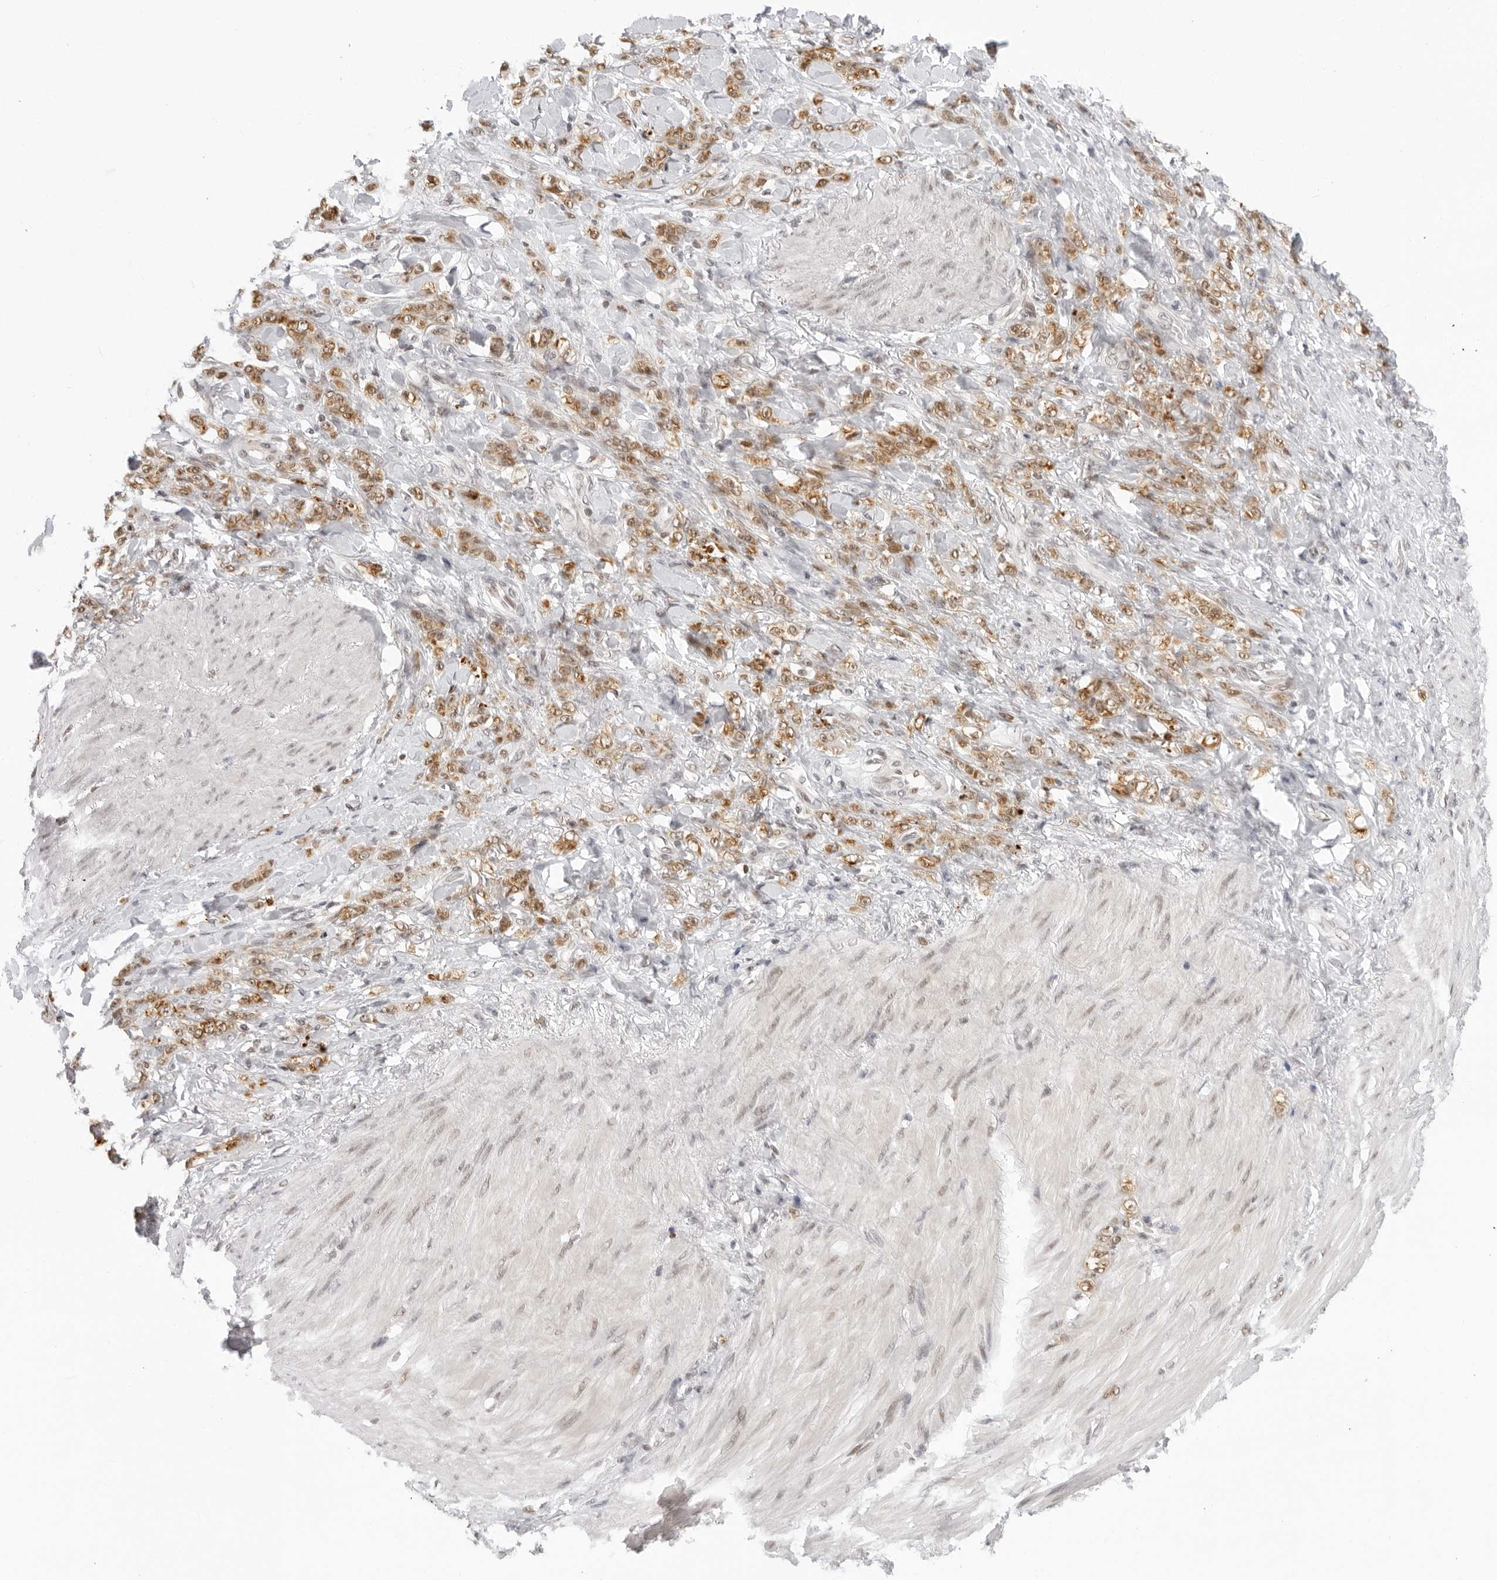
{"staining": {"intensity": "moderate", "quantity": ">75%", "location": "cytoplasmic/membranous,nuclear"}, "tissue": "stomach cancer", "cell_type": "Tumor cells", "image_type": "cancer", "snomed": [{"axis": "morphology", "description": "Normal tissue, NOS"}, {"axis": "morphology", "description": "Adenocarcinoma, NOS"}, {"axis": "topography", "description": "Stomach"}], "caption": "About >75% of tumor cells in stomach adenocarcinoma exhibit moderate cytoplasmic/membranous and nuclear protein staining as visualized by brown immunohistochemical staining.", "gene": "MSH6", "patient": {"sex": "male", "age": 82}}